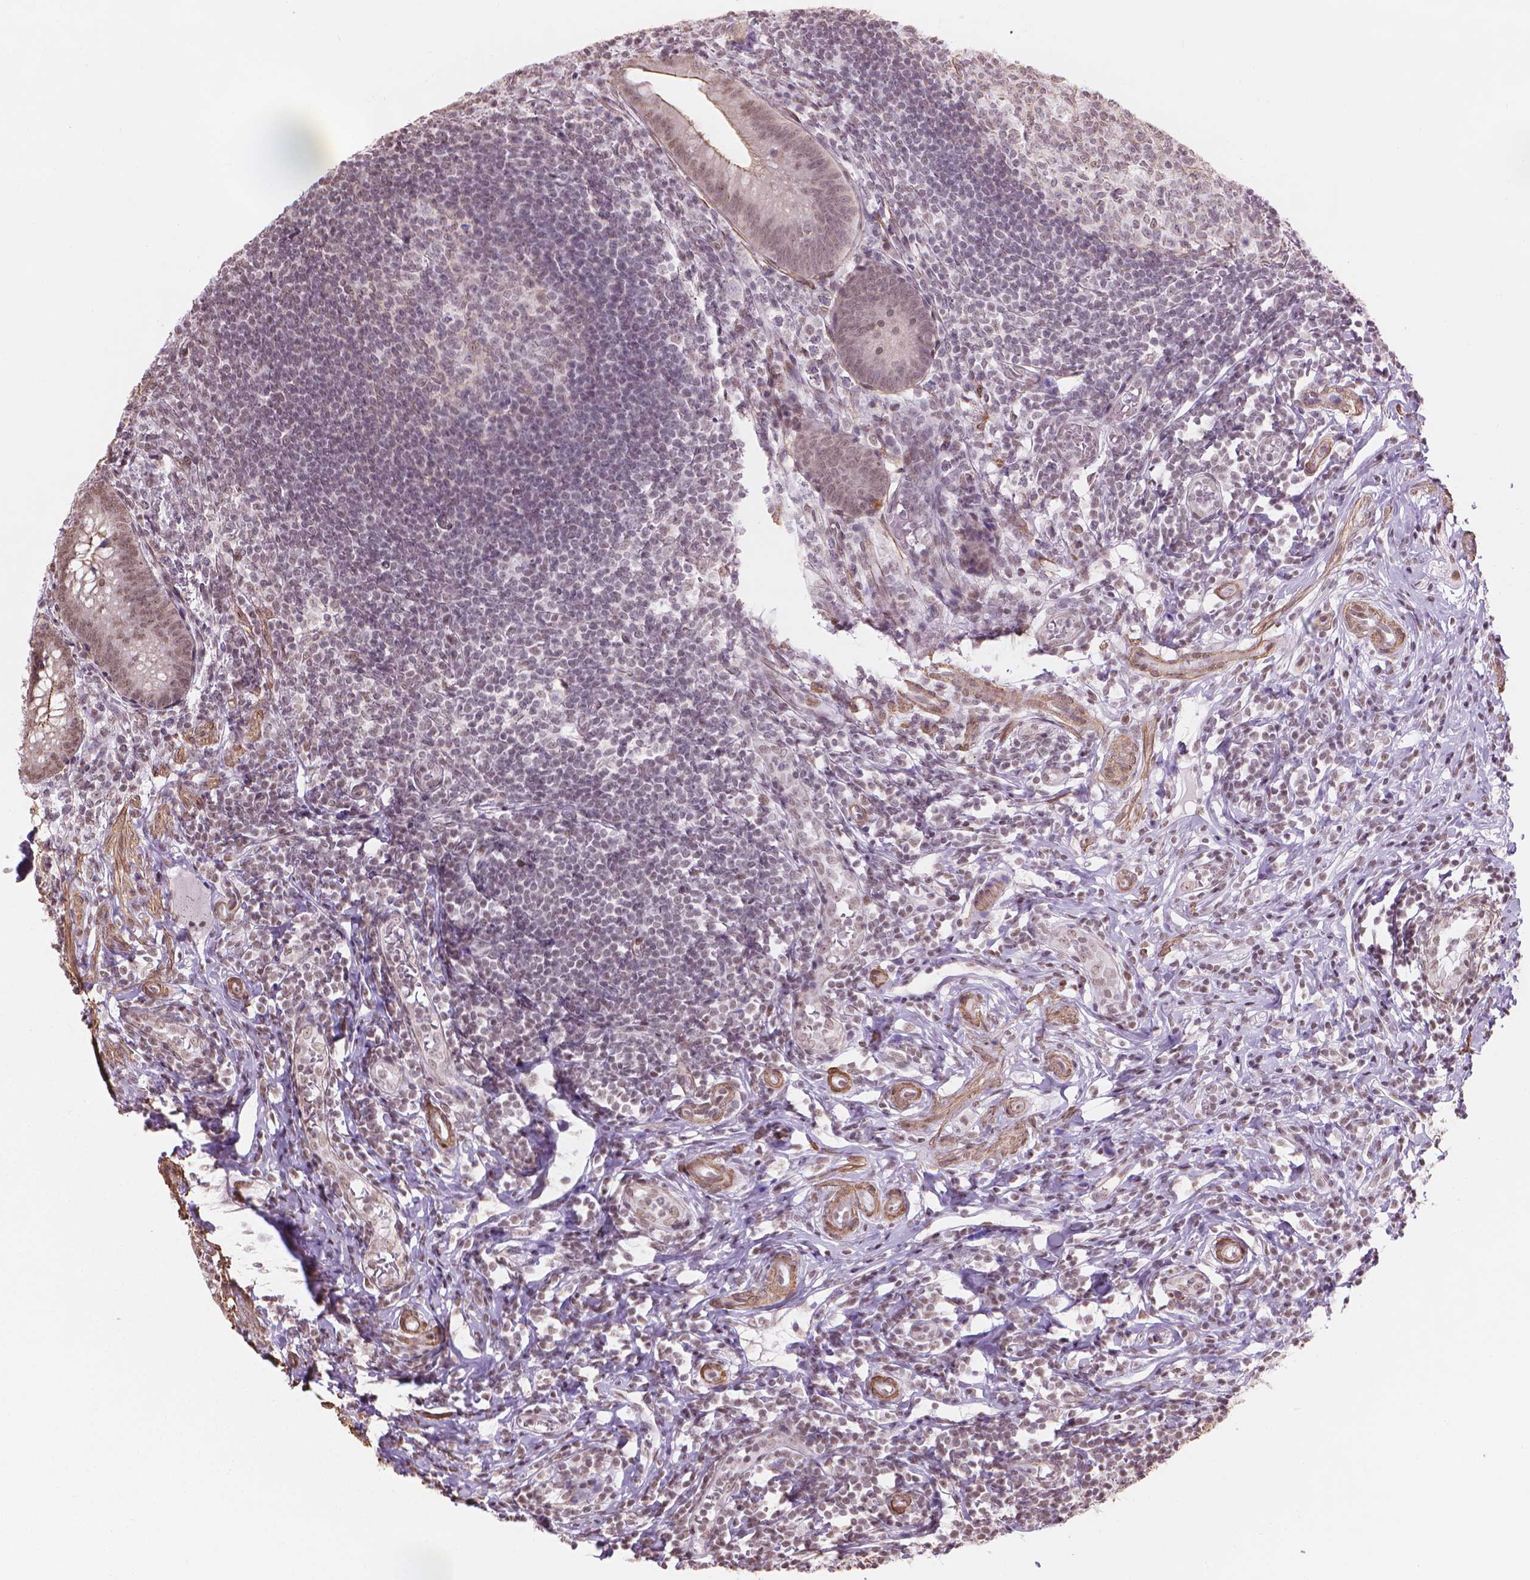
{"staining": {"intensity": "weak", "quantity": ">75%", "location": "cytoplasmic/membranous,nuclear"}, "tissue": "appendix", "cell_type": "Glandular cells", "image_type": "normal", "snomed": [{"axis": "morphology", "description": "Normal tissue, NOS"}, {"axis": "morphology", "description": "Inflammation, NOS"}, {"axis": "topography", "description": "Appendix"}], "caption": "Immunohistochemical staining of unremarkable human appendix displays >75% levels of weak cytoplasmic/membranous,nuclear protein positivity in approximately >75% of glandular cells.", "gene": "HOXD4", "patient": {"sex": "male", "age": 16}}